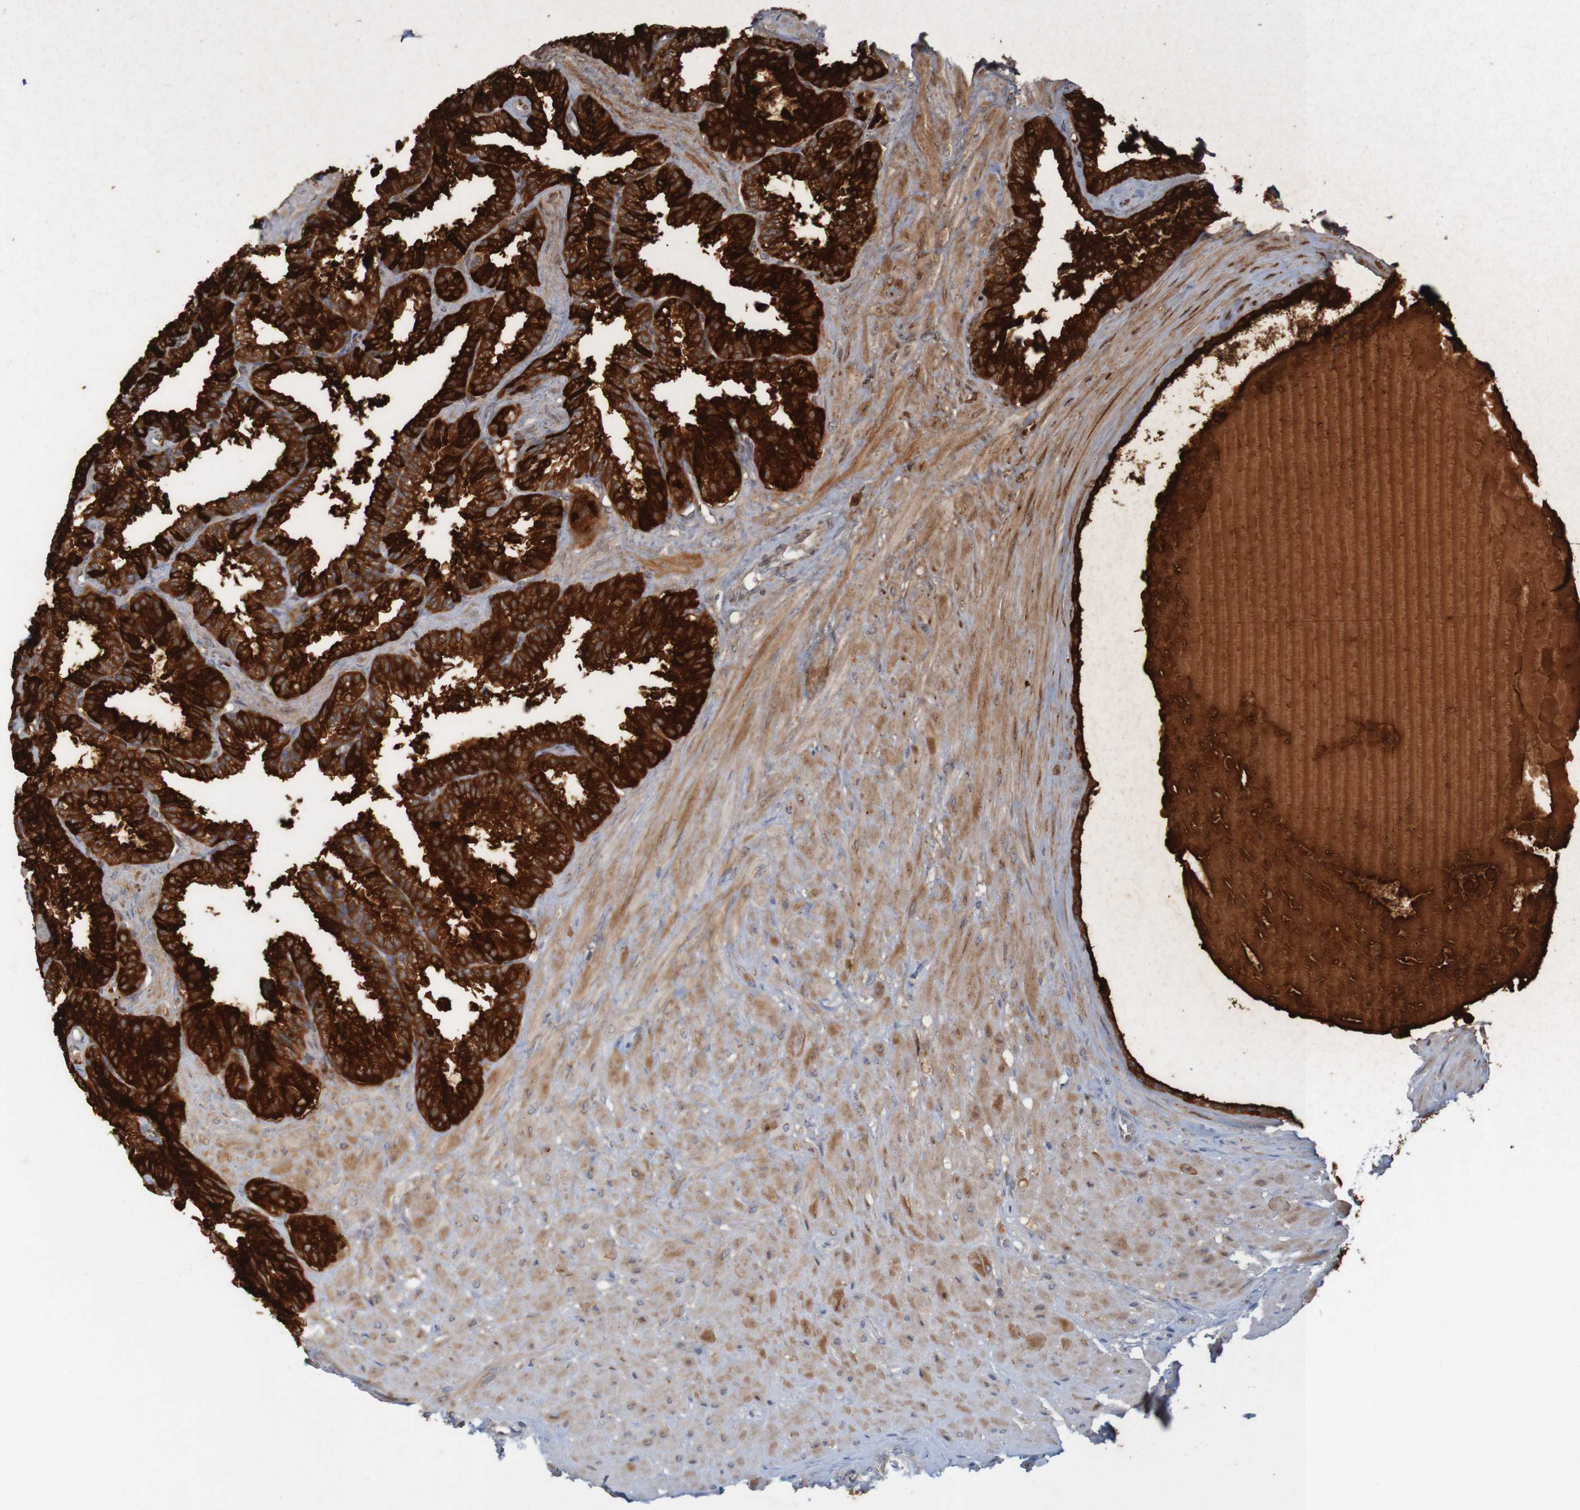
{"staining": {"intensity": "strong", "quantity": ">75%", "location": "cytoplasmic/membranous"}, "tissue": "seminal vesicle", "cell_type": "Glandular cells", "image_type": "normal", "snomed": [{"axis": "morphology", "description": "Normal tissue, NOS"}, {"axis": "topography", "description": "Seminal veicle"}], "caption": "Immunohistochemistry image of unremarkable seminal vesicle: seminal vesicle stained using immunohistochemistry (IHC) demonstrates high levels of strong protein expression localized specifically in the cytoplasmic/membranous of glandular cells, appearing as a cytoplasmic/membranous brown color.", "gene": "NAV2", "patient": {"sex": "male", "age": 46}}